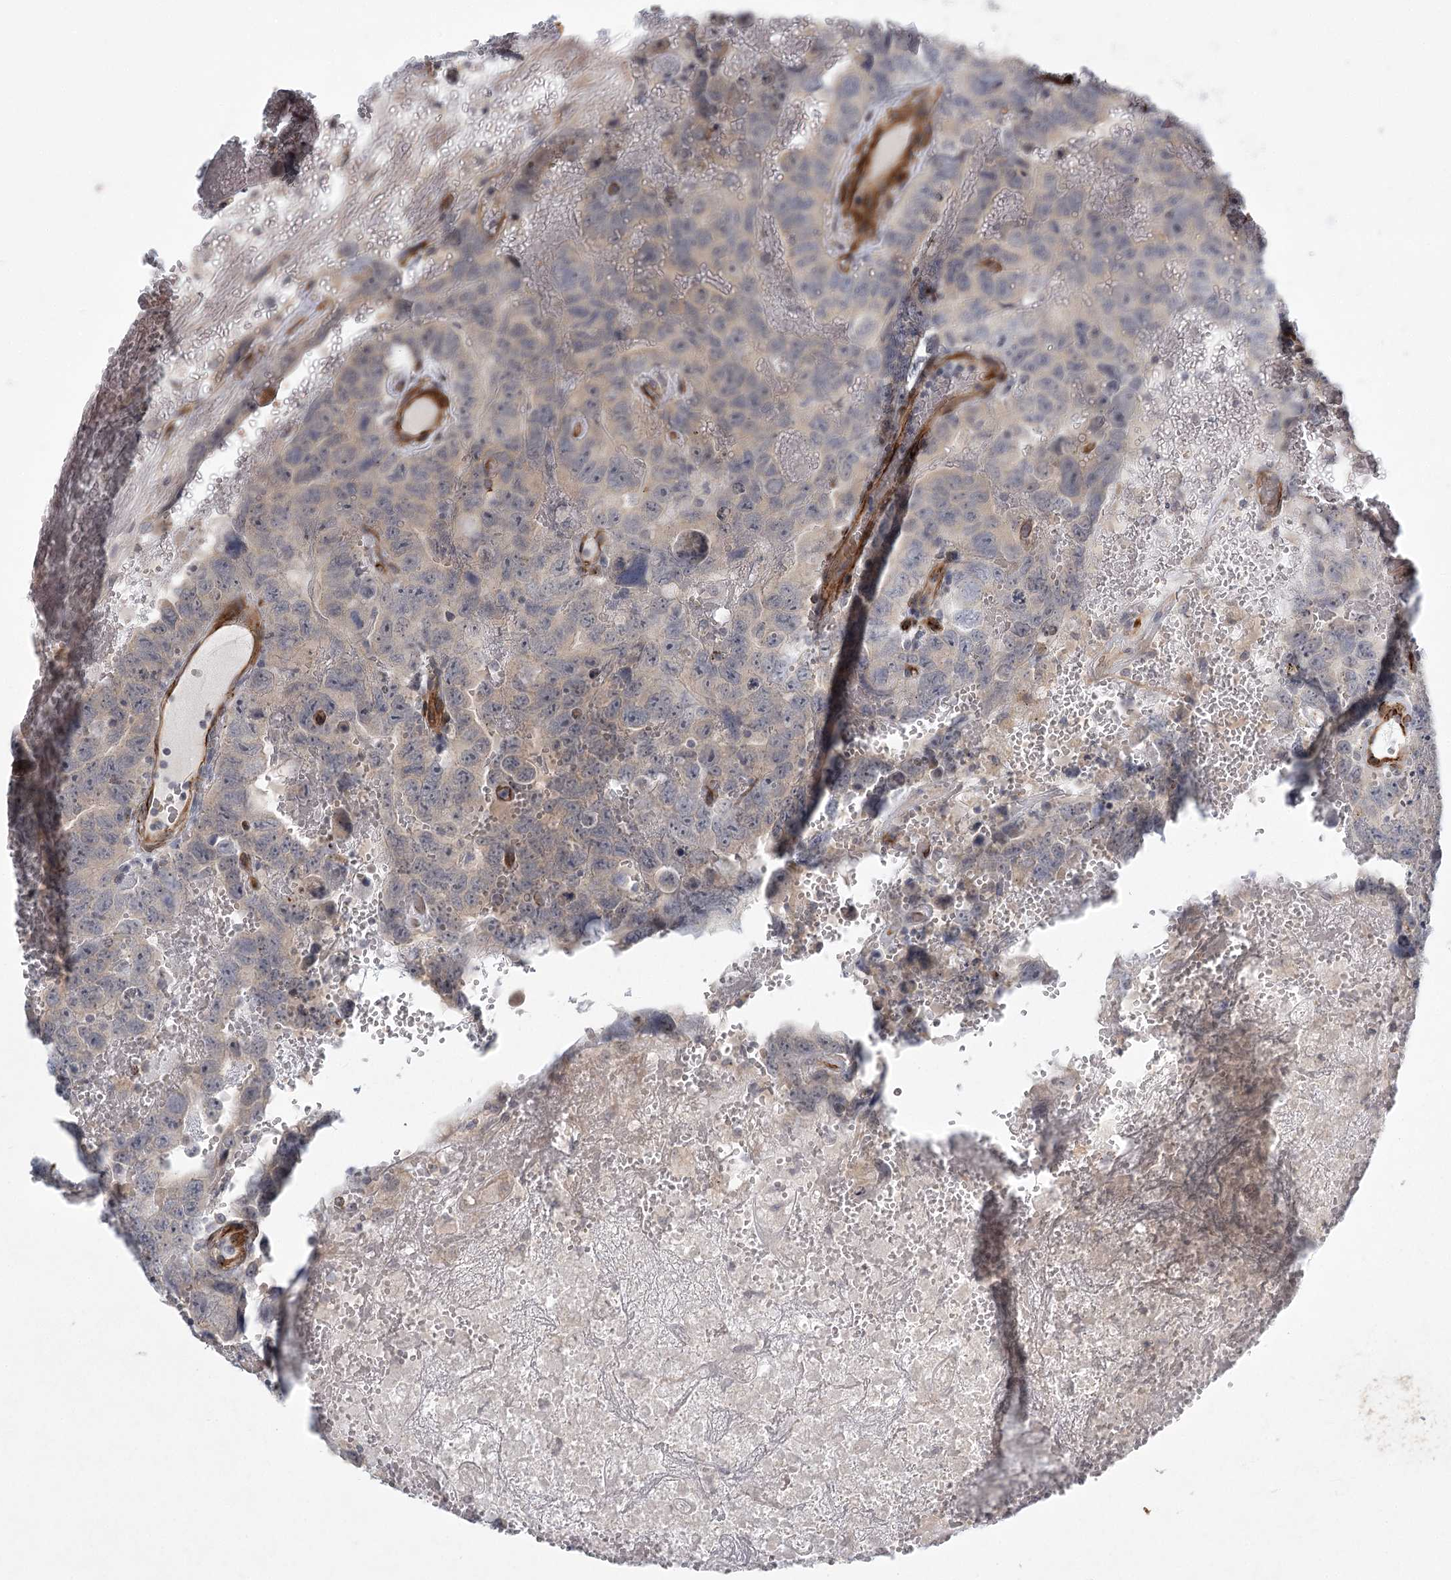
{"staining": {"intensity": "negative", "quantity": "none", "location": "none"}, "tissue": "testis cancer", "cell_type": "Tumor cells", "image_type": "cancer", "snomed": [{"axis": "morphology", "description": "Carcinoma, Embryonal, NOS"}, {"axis": "topography", "description": "Testis"}], "caption": "Immunohistochemistry (IHC) of human testis embryonal carcinoma shows no staining in tumor cells.", "gene": "MEPE", "patient": {"sex": "male", "age": 45}}